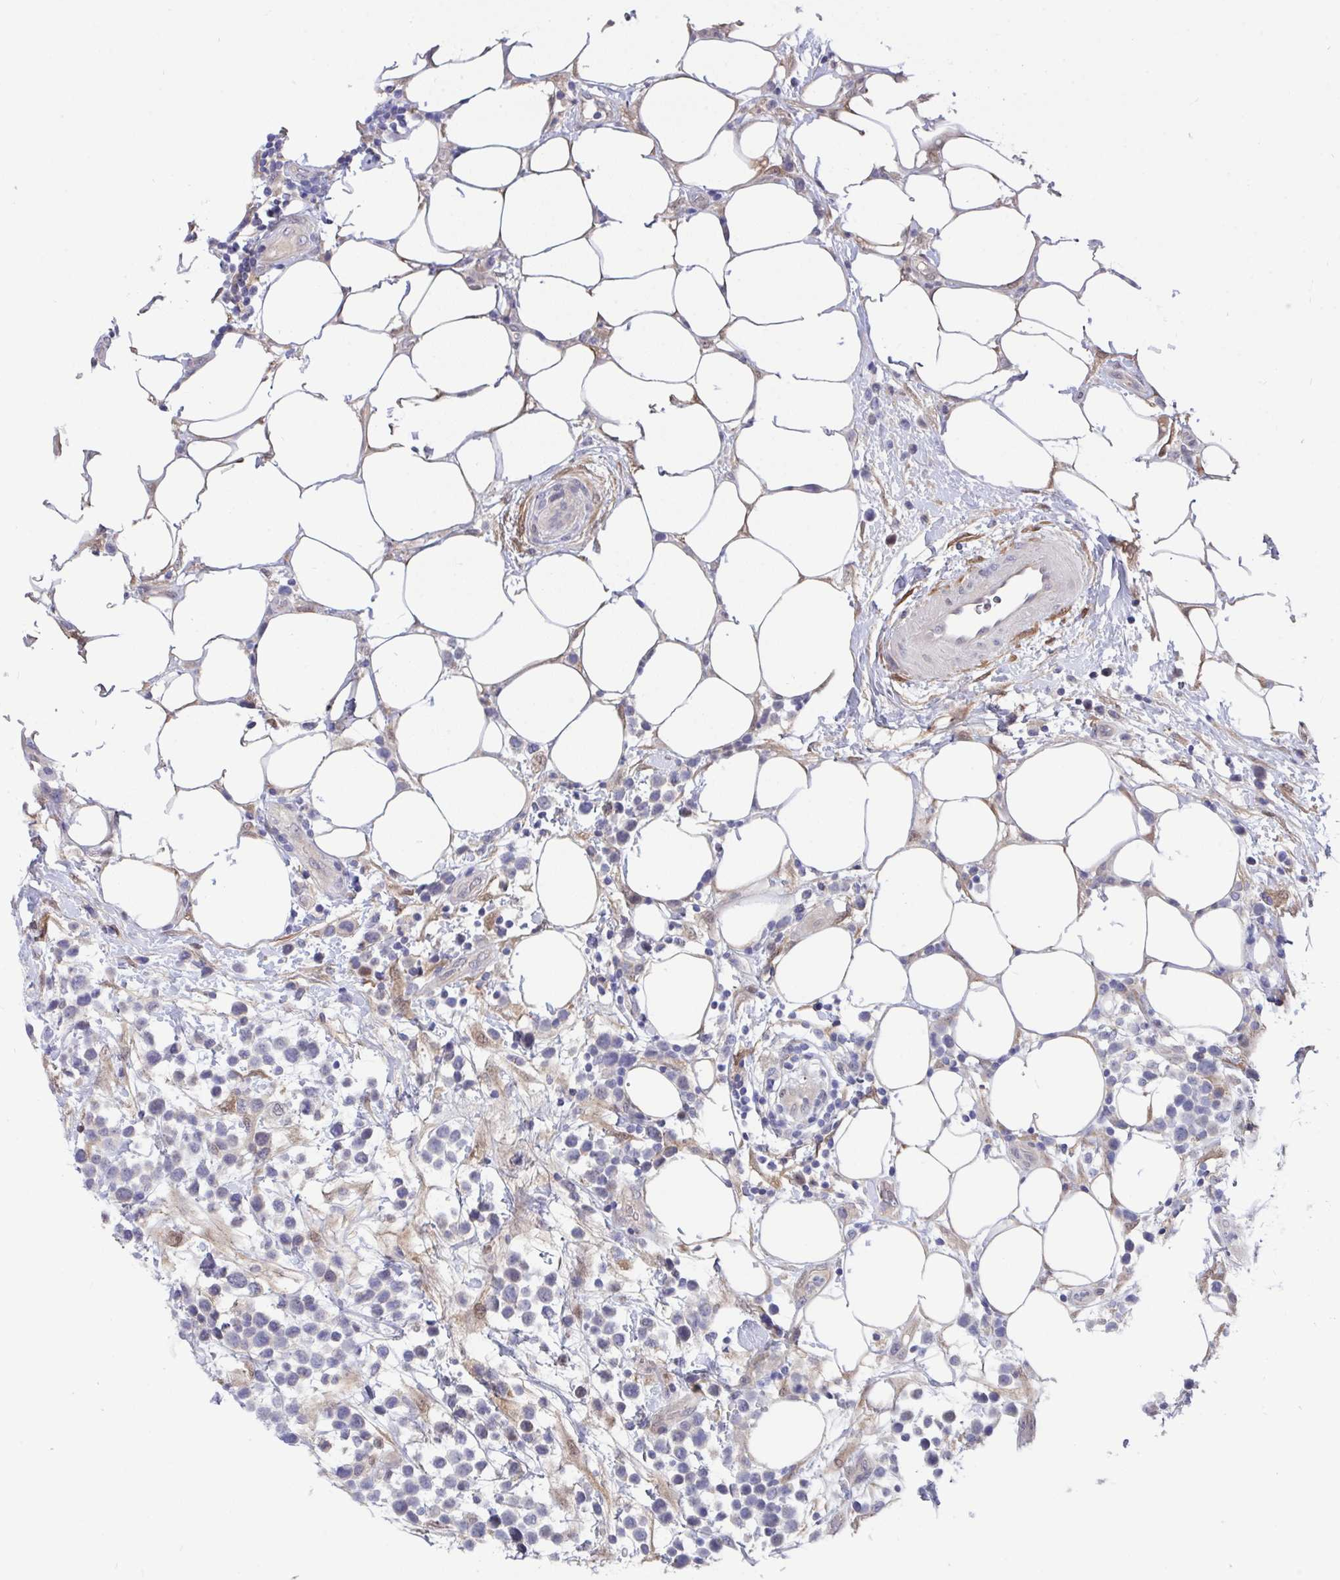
{"staining": {"intensity": "negative", "quantity": "none", "location": "none"}, "tissue": "lymphoma", "cell_type": "Tumor cells", "image_type": "cancer", "snomed": [{"axis": "morphology", "description": "Malignant lymphoma, non-Hodgkin's type, Low grade"}, {"axis": "topography", "description": "Lymph node"}], "caption": "Photomicrograph shows no significant protein expression in tumor cells of lymphoma. The staining is performed using DAB brown chromogen with nuclei counter-stained in using hematoxylin.", "gene": "L3HYPDH", "patient": {"sex": "male", "age": 60}}